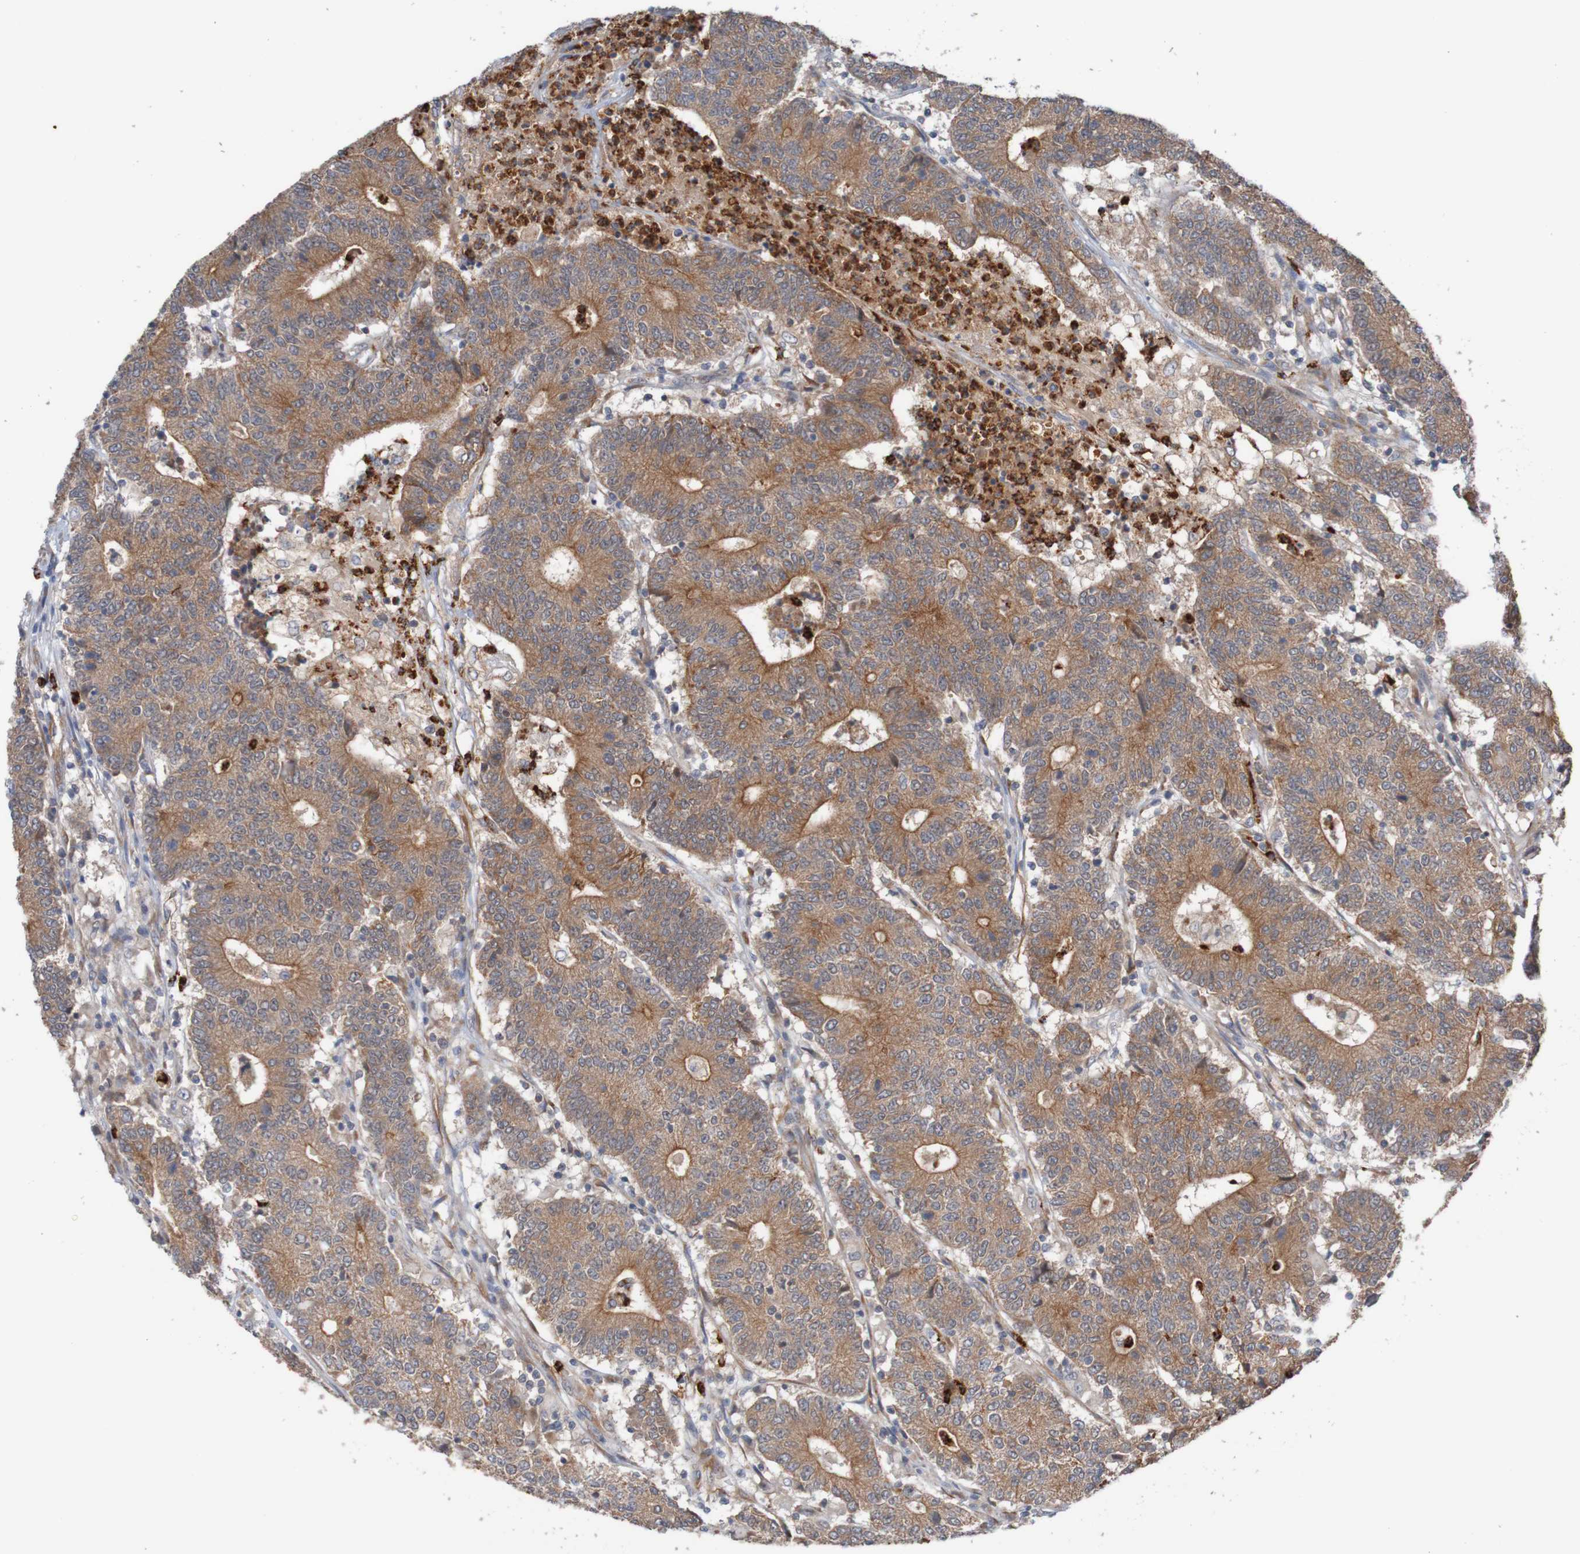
{"staining": {"intensity": "moderate", "quantity": ">75%", "location": "cytoplasmic/membranous"}, "tissue": "colorectal cancer", "cell_type": "Tumor cells", "image_type": "cancer", "snomed": [{"axis": "morphology", "description": "Normal tissue, NOS"}, {"axis": "morphology", "description": "Adenocarcinoma, NOS"}, {"axis": "topography", "description": "Colon"}], "caption": "IHC of human colorectal adenocarcinoma reveals medium levels of moderate cytoplasmic/membranous expression in about >75% of tumor cells. The staining was performed using DAB, with brown indicating positive protein expression. Nuclei are stained blue with hematoxylin.", "gene": "ST8SIA6", "patient": {"sex": "female", "age": 75}}